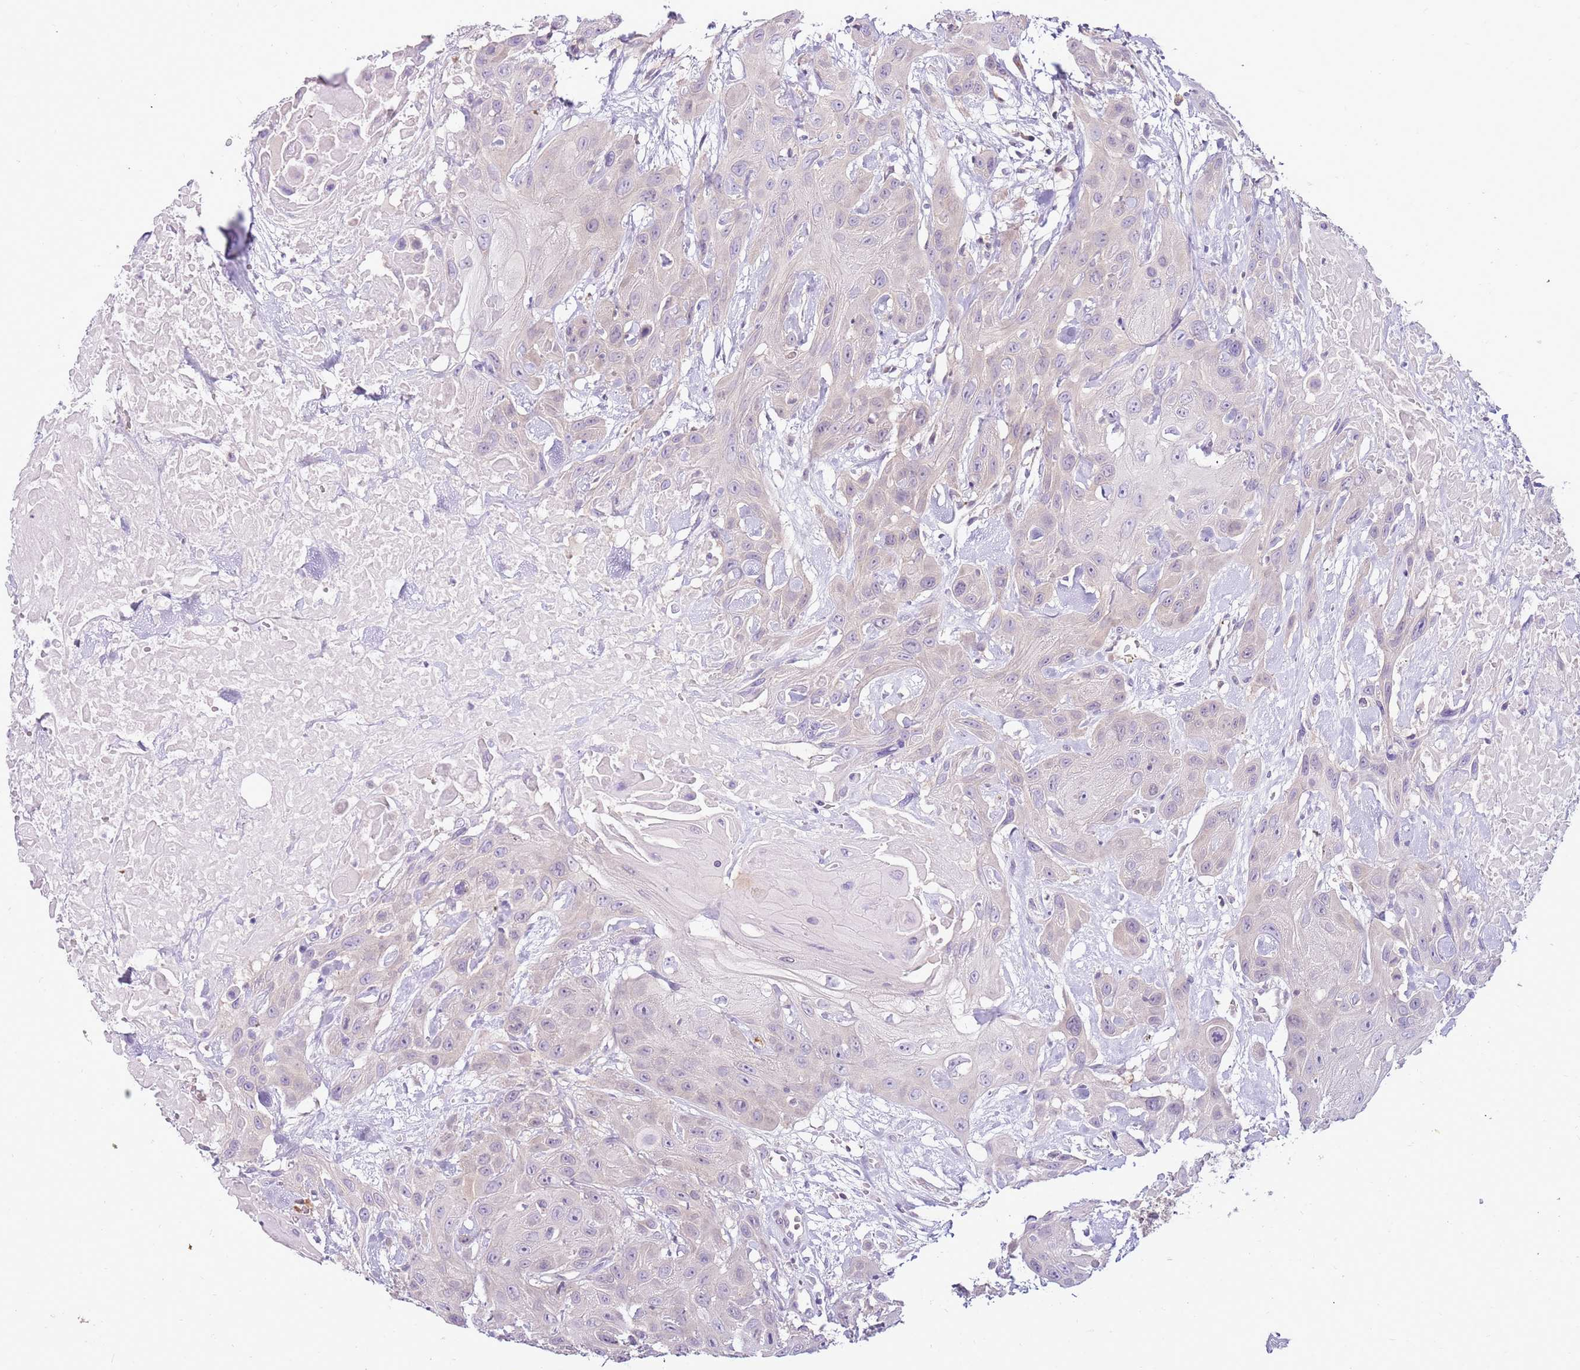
{"staining": {"intensity": "negative", "quantity": "none", "location": "none"}, "tissue": "head and neck cancer", "cell_type": "Tumor cells", "image_type": "cancer", "snomed": [{"axis": "morphology", "description": "Squamous cell carcinoma, NOS"}, {"axis": "topography", "description": "Head-Neck"}], "caption": "Tumor cells are negative for brown protein staining in head and neck cancer.", "gene": "CAPN7", "patient": {"sex": "male", "age": 81}}